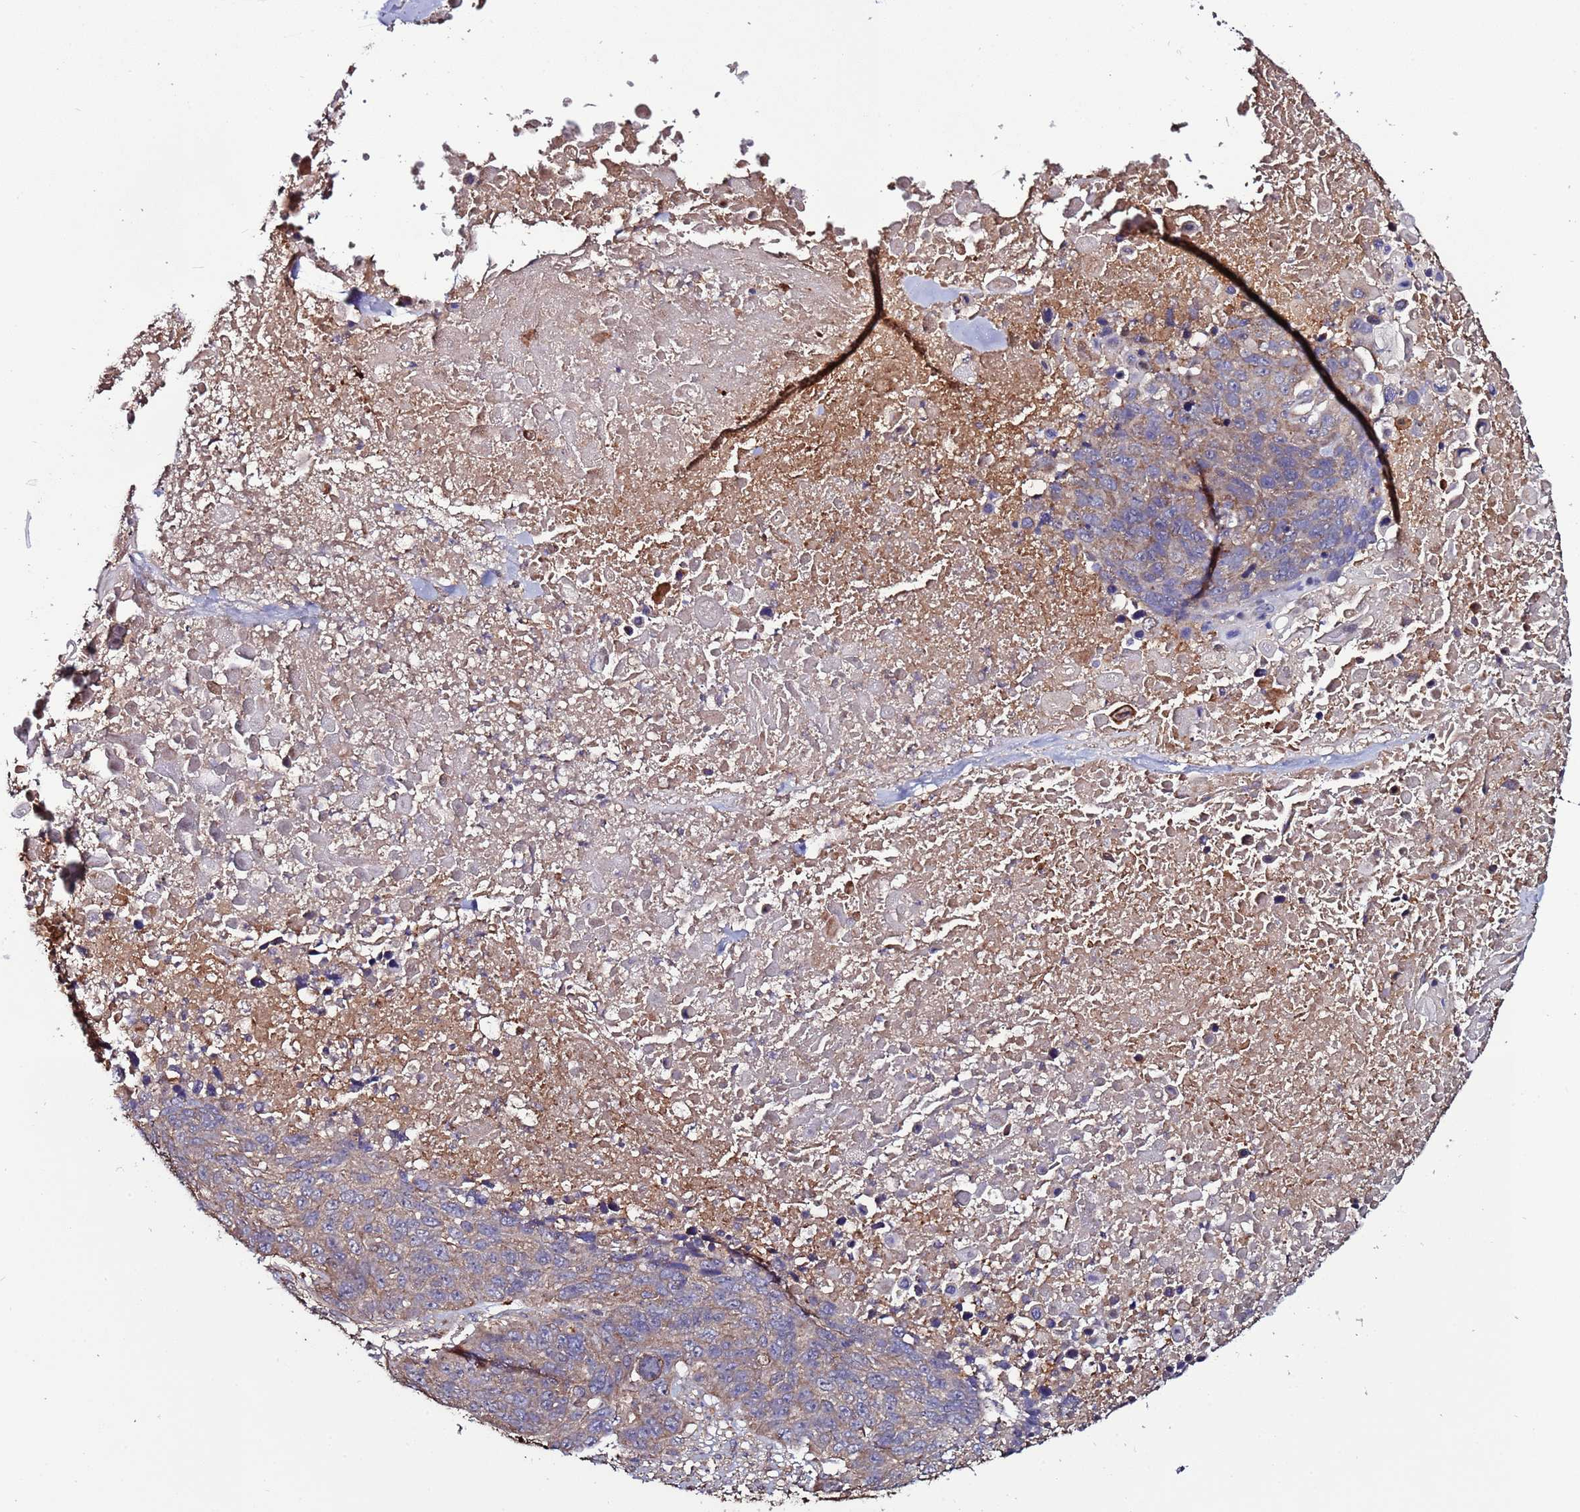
{"staining": {"intensity": "weak", "quantity": ">75%", "location": "cytoplasmic/membranous"}, "tissue": "lung cancer", "cell_type": "Tumor cells", "image_type": "cancer", "snomed": [{"axis": "morphology", "description": "Normal tissue, NOS"}, {"axis": "morphology", "description": "Squamous cell carcinoma, NOS"}, {"axis": "topography", "description": "Lymph node"}, {"axis": "topography", "description": "Lung"}], "caption": "A micrograph showing weak cytoplasmic/membranous staining in approximately >75% of tumor cells in squamous cell carcinoma (lung), as visualized by brown immunohistochemical staining.", "gene": "RPS15A", "patient": {"sex": "male", "age": 66}}